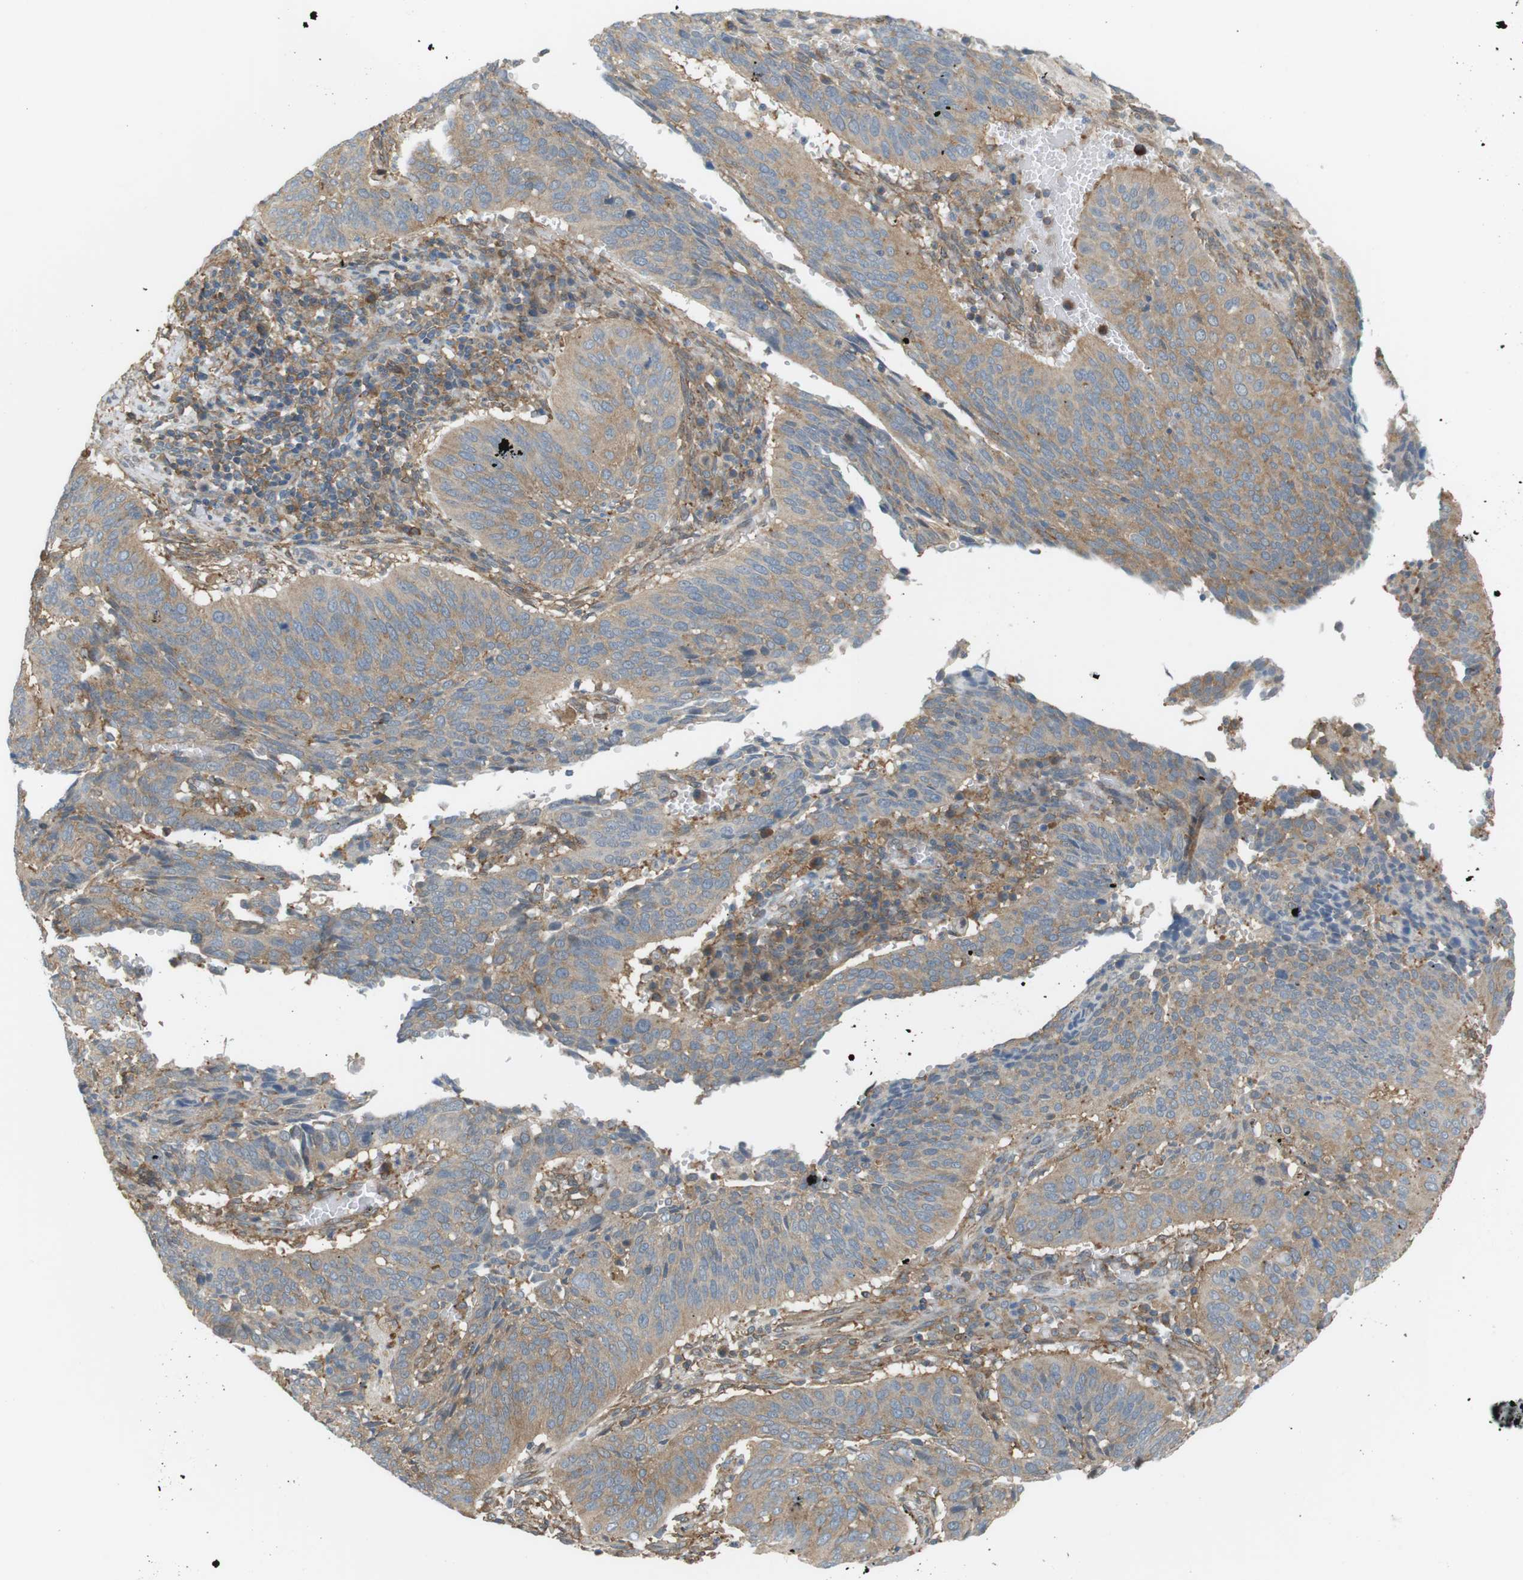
{"staining": {"intensity": "moderate", "quantity": "25%-75%", "location": "cytoplasmic/membranous"}, "tissue": "cervical cancer", "cell_type": "Tumor cells", "image_type": "cancer", "snomed": [{"axis": "morphology", "description": "Normal tissue, NOS"}, {"axis": "morphology", "description": "Squamous cell carcinoma, NOS"}, {"axis": "topography", "description": "Cervix"}], "caption": "Cervical cancer stained for a protein demonstrates moderate cytoplasmic/membranous positivity in tumor cells.", "gene": "PEPD", "patient": {"sex": "female", "age": 39}}